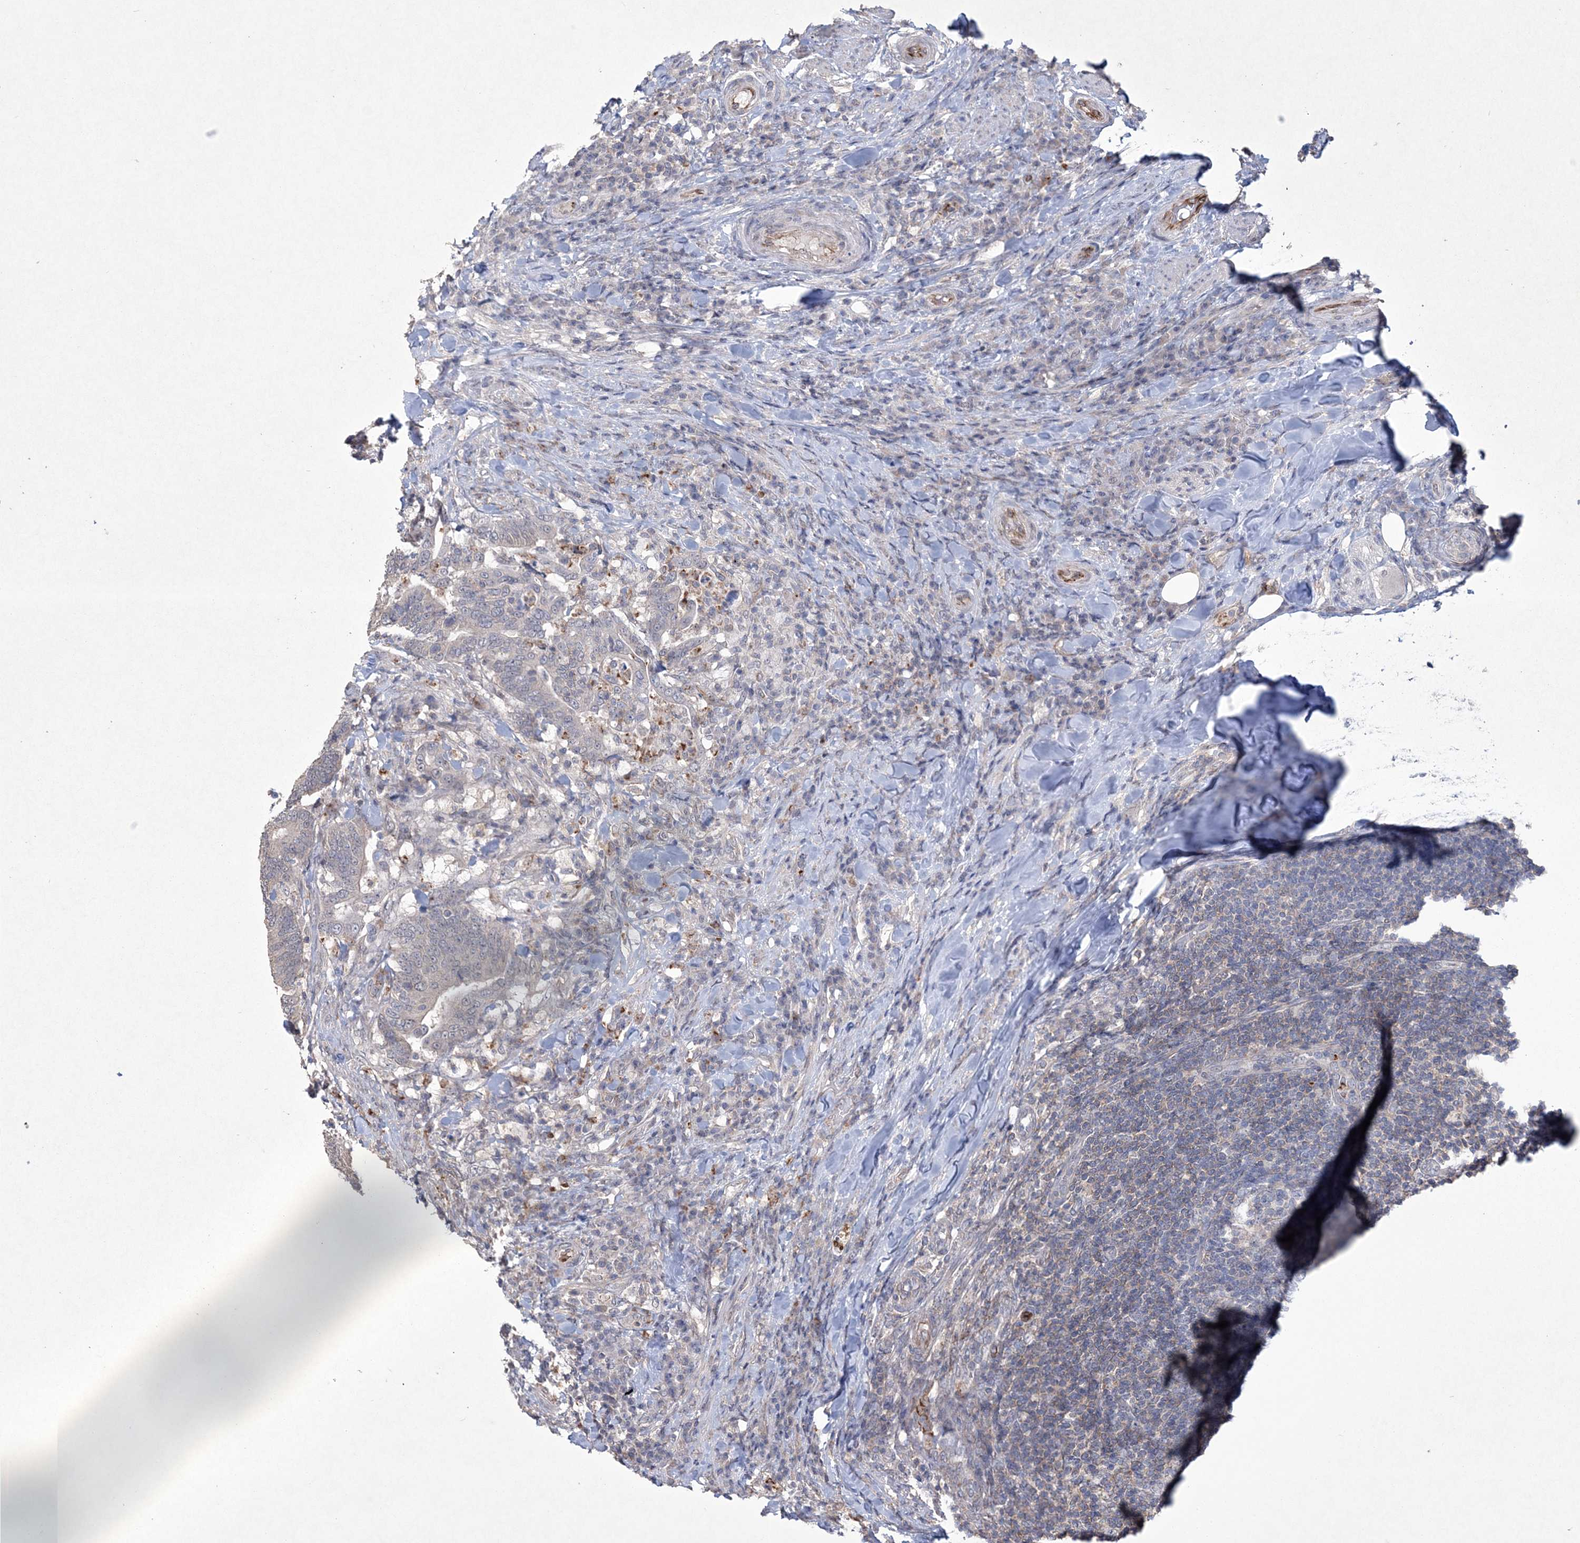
{"staining": {"intensity": "negative", "quantity": "none", "location": "none"}, "tissue": "colorectal cancer", "cell_type": "Tumor cells", "image_type": "cancer", "snomed": [{"axis": "morphology", "description": "Adenocarcinoma, NOS"}, {"axis": "topography", "description": "Colon"}], "caption": "Immunohistochemical staining of adenocarcinoma (colorectal) displays no significant positivity in tumor cells. The staining is performed using DAB (3,3'-diaminobenzidine) brown chromogen with nuclei counter-stained in using hematoxylin.", "gene": "DPCD", "patient": {"sex": "female", "age": 66}}